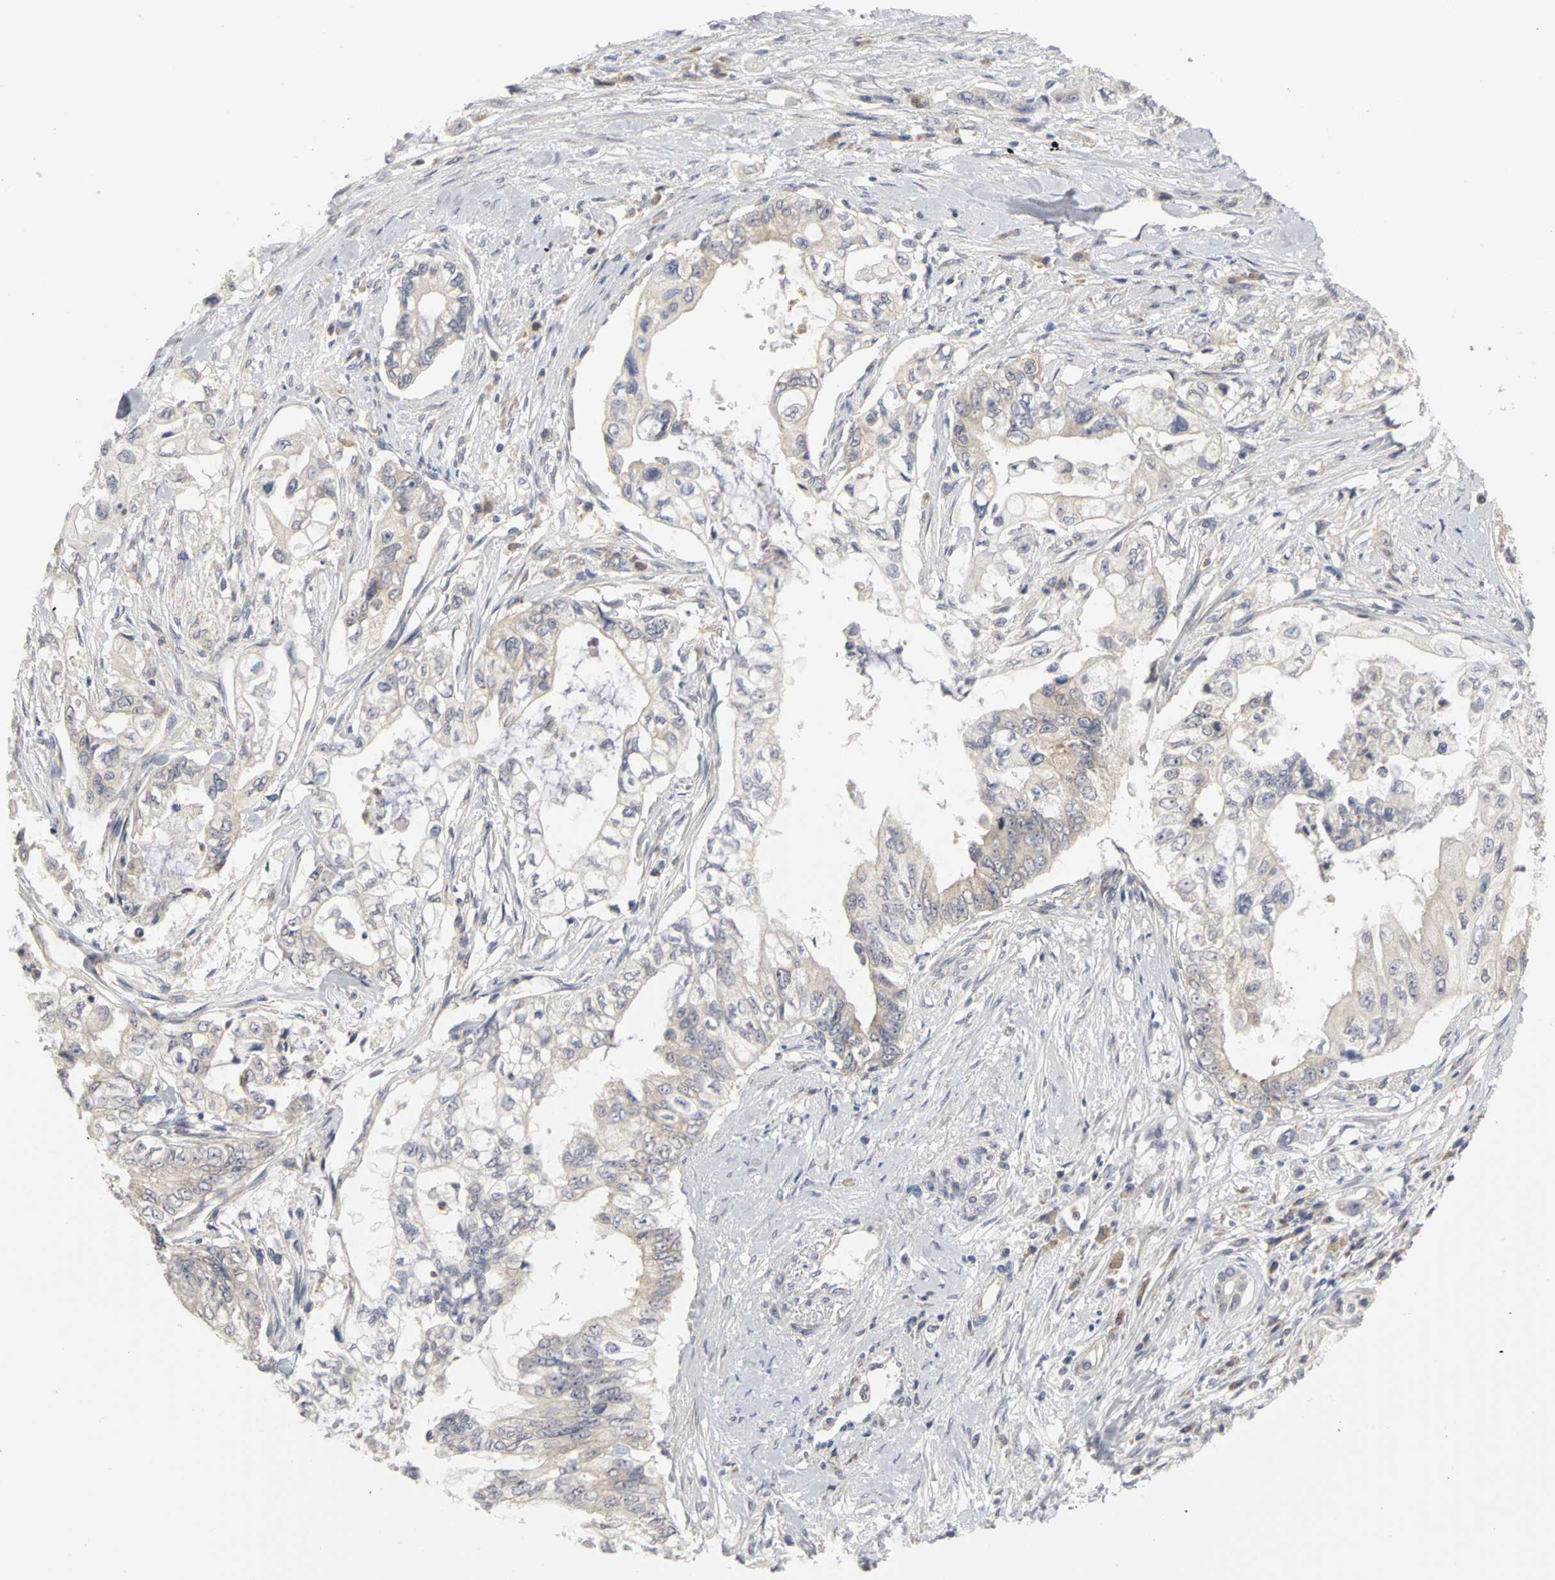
{"staining": {"intensity": "weak", "quantity": "25%-75%", "location": "cytoplasmic/membranous"}, "tissue": "pancreatic cancer", "cell_type": "Tumor cells", "image_type": "cancer", "snomed": [{"axis": "morphology", "description": "Normal tissue, NOS"}, {"axis": "topography", "description": "Pancreas"}], "caption": "Immunohistochemical staining of human pancreatic cancer displays low levels of weak cytoplasmic/membranous protein positivity in about 25%-75% of tumor cells.", "gene": "IRAK1", "patient": {"sex": "male", "age": 42}}